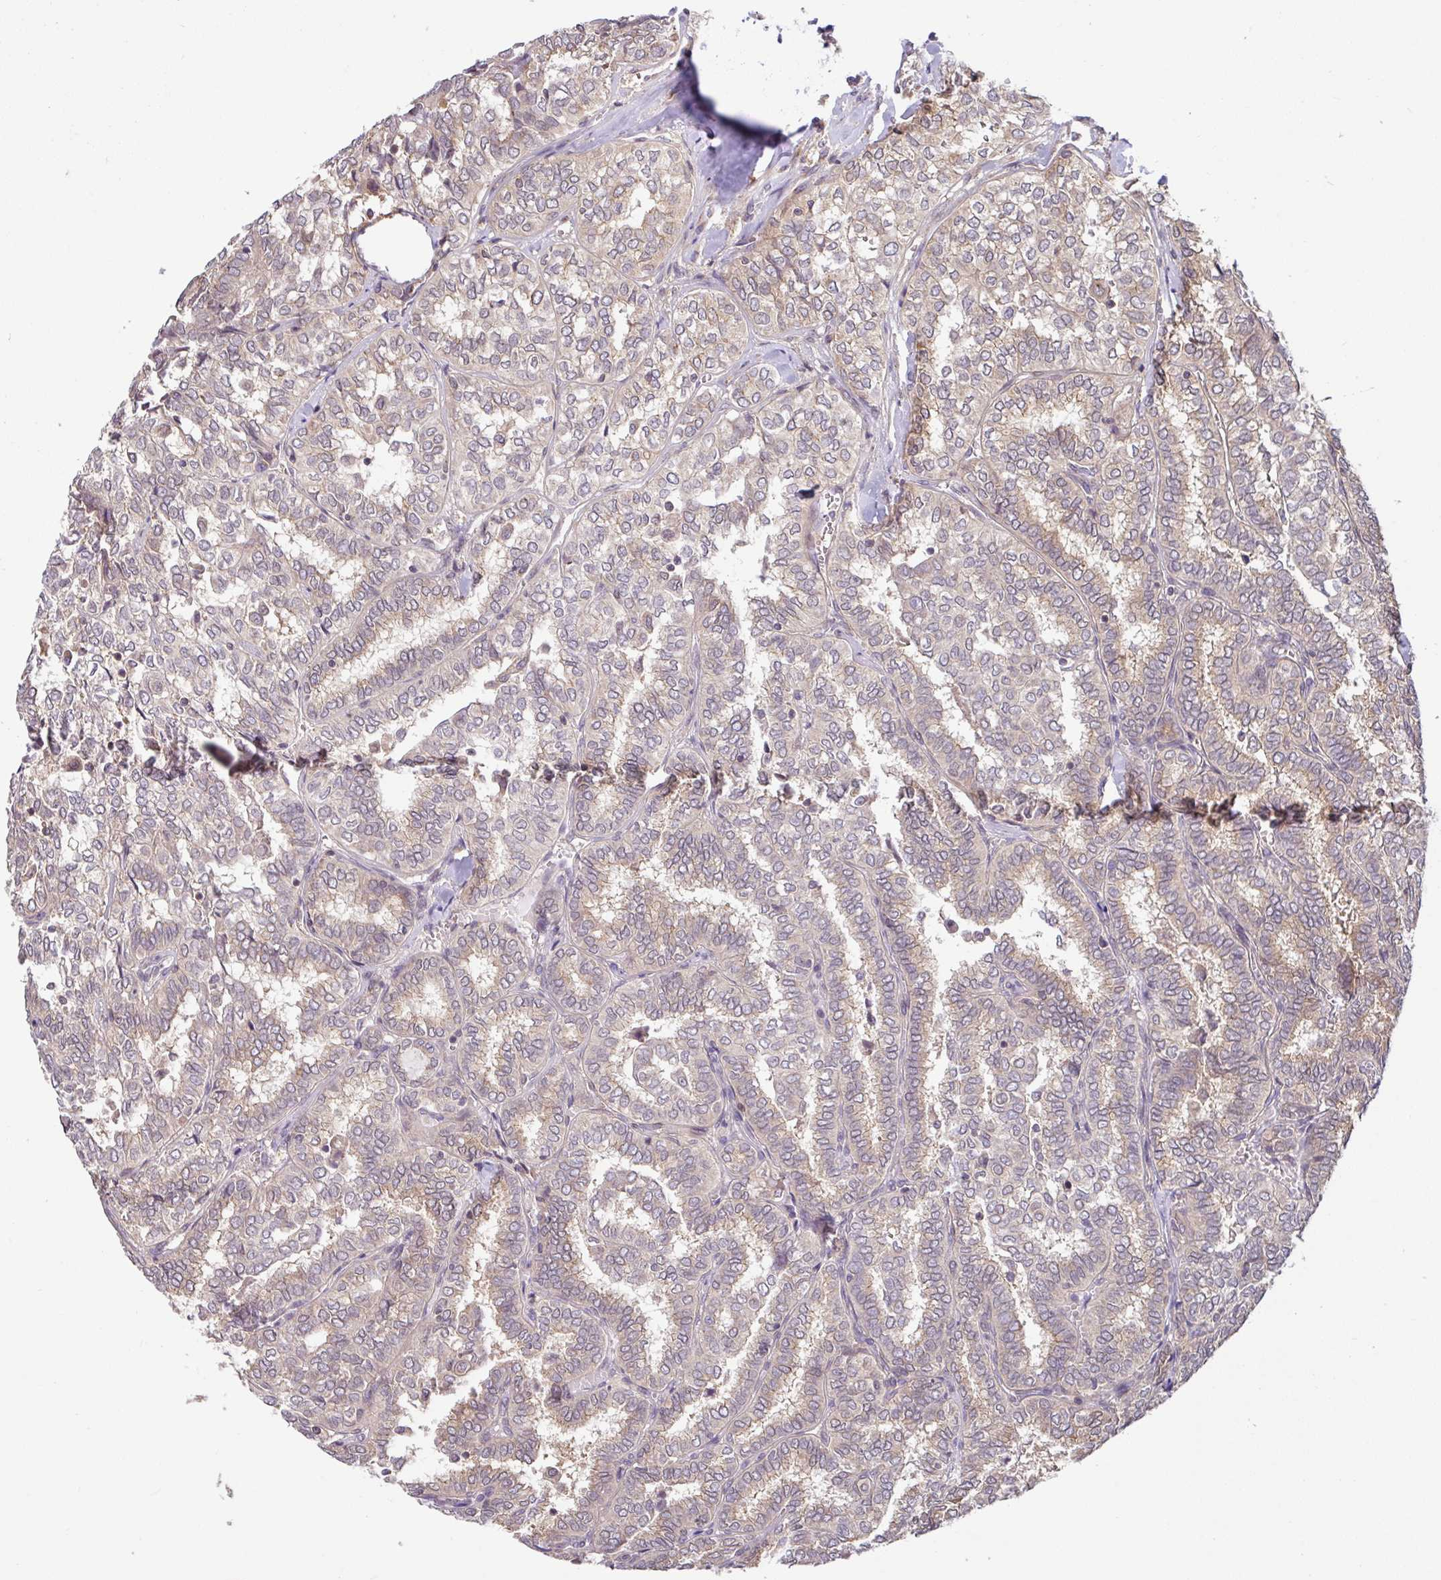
{"staining": {"intensity": "weak", "quantity": "<25%", "location": "cytoplasmic/membranous"}, "tissue": "thyroid cancer", "cell_type": "Tumor cells", "image_type": "cancer", "snomed": [{"axis": "morphology", "description": "Papillary adenocarcinoma, NOS"}, {"axis": "topography", "description": "Thyroid gland"}], "caption": "This micrograph is of thyroid papillary adenocarcinoma stained with immunohistochemistry to label a protein in brown with the nuclei are counter-stained blue. There is no staining in tumor cells.", "gene": "SHB", "patient": {"sex": "female", "age": 30}}